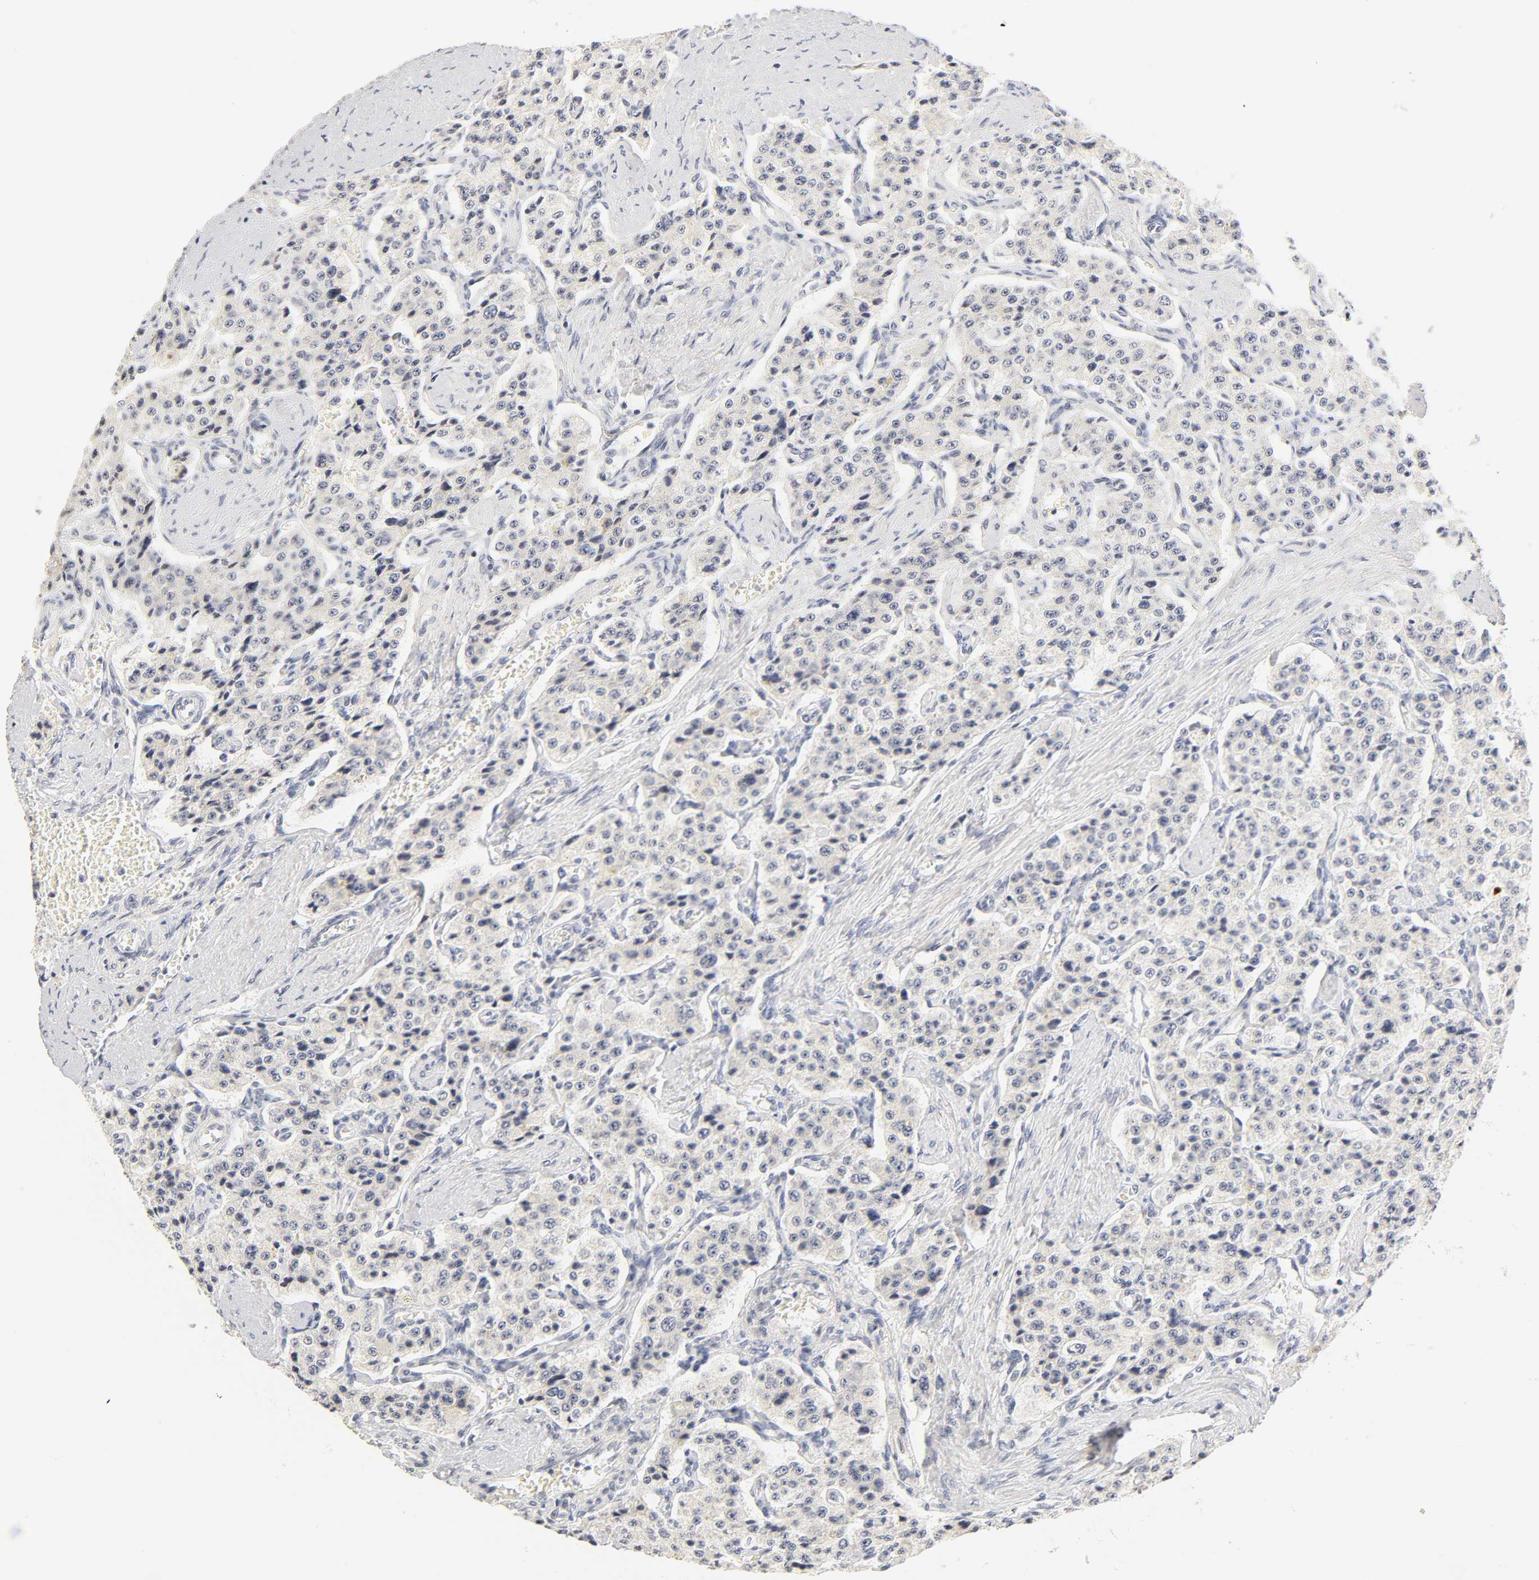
{"staining": {"intensity": "negative", "quantity": "none", "location": "none"}, "tissue": "carcinoid", "cell_type": "Tumor cells", "image_type": "cancer", "snomed": [{"axis": "morphology", "description": "Carcinoid, malignant, NOS"}, {"axis": "topography", "description": "Small intestine"}], "caption": "There is no significant staining in tumor cells of carcinoid. Brightfield microscopy of immunohistochemistry (IHC) stained with DAB (3,3'-diaminobenzidine) (brown) and hematoxylin (blue), captured at high magnification.", "gene": "MNAT1", "patient": {"sex": "male", "age": 52}}